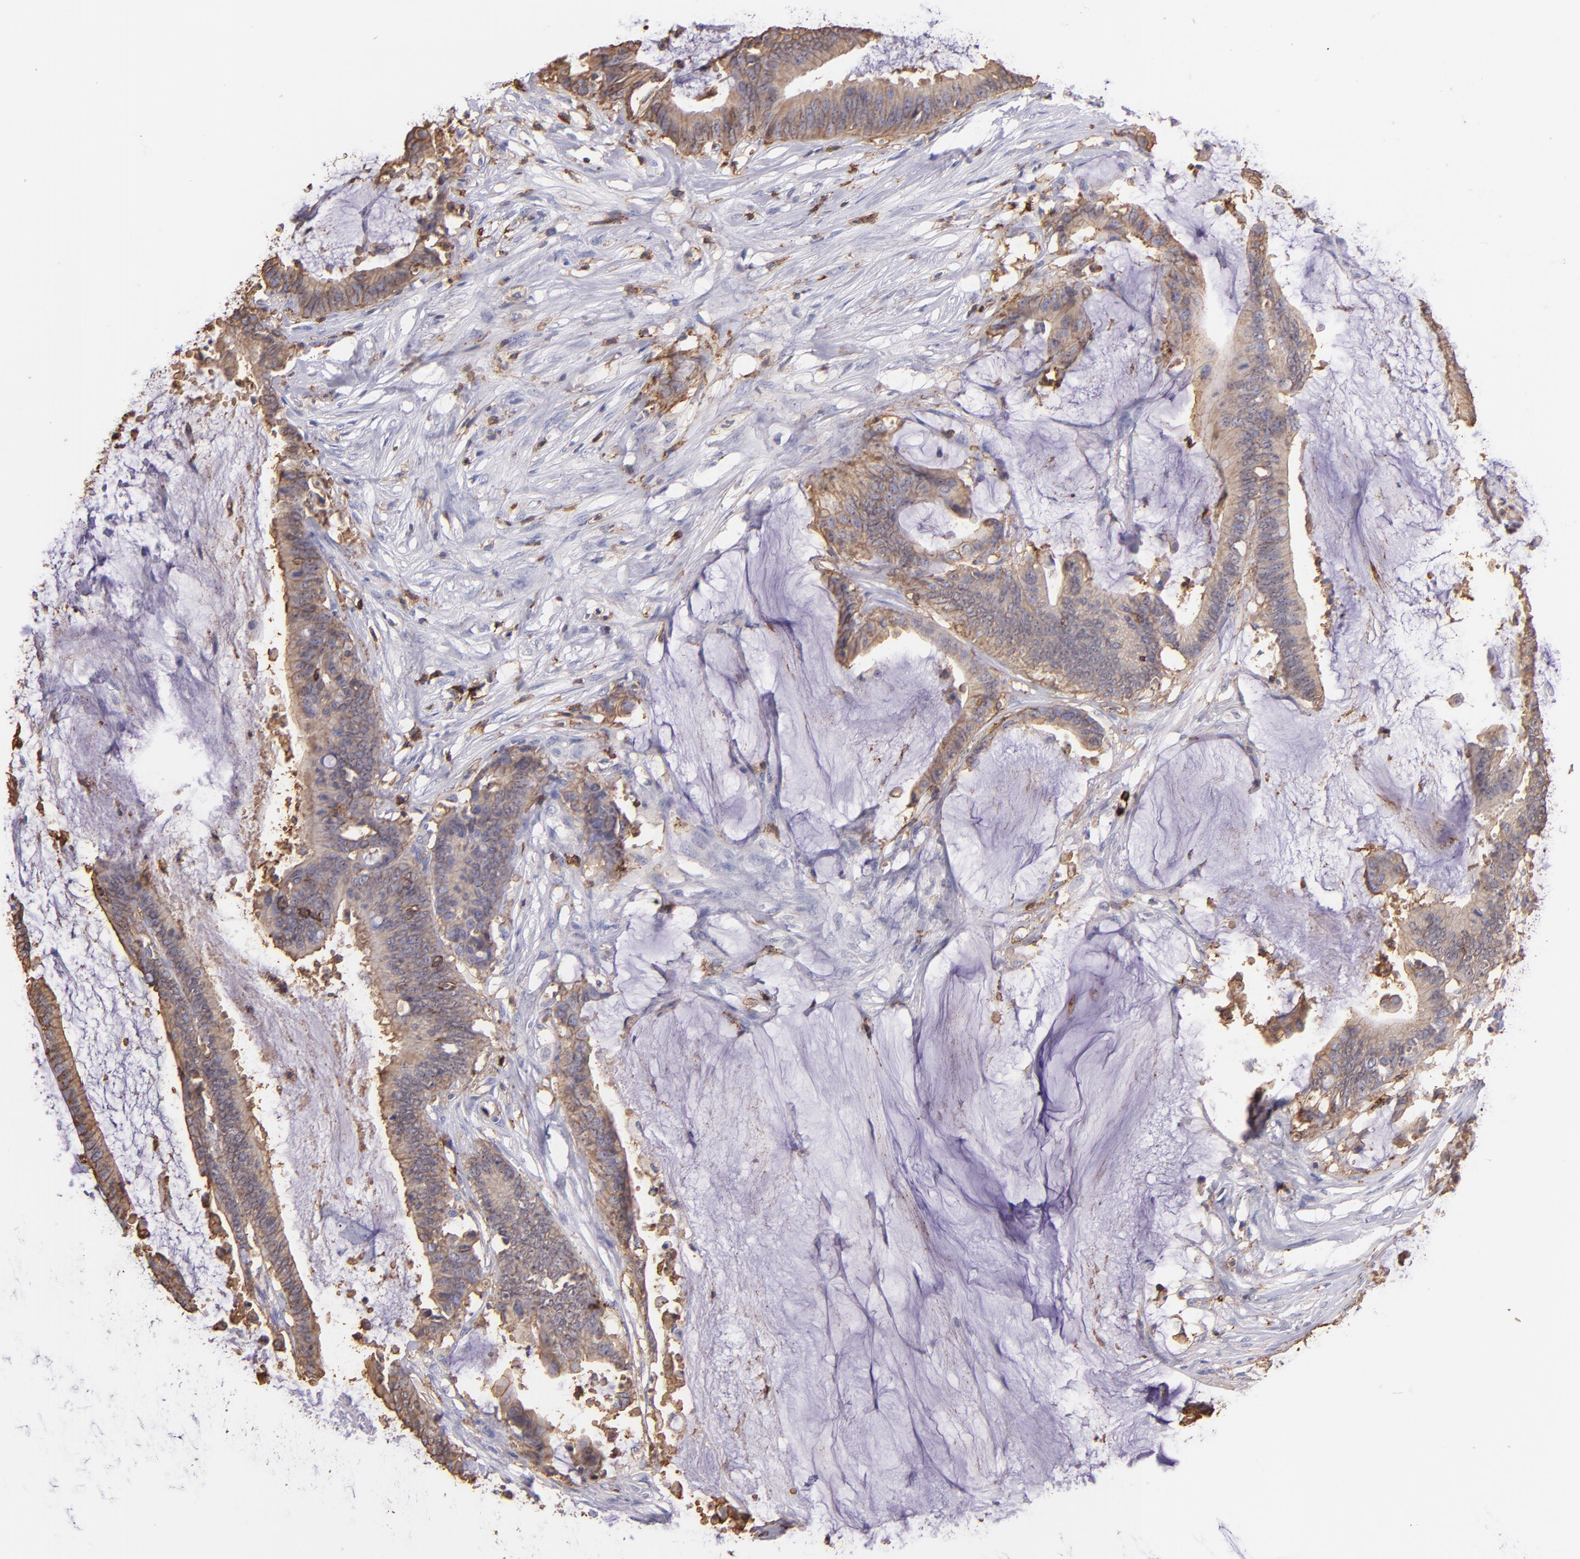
{"staining": {"intensity": "weak", "quantity": ">75%", "location": "cytoplasmic/membranous"}, "tissue": "colorectal cancer", "cell_type": "Tumor cells", "image_type": "cancer", "snomed": [{"axis": "morphology", "description": "Adenocarcinoma, NOS"}, {"axis": "topography", "description": "Rectum"}], "caption": "About >75% of tumor cells in human adenocarcinoma (colorectal) reveal weak cytoplasmic/membranous protein expression as visualized by brown immunohistochemical staining.", "gene": "SPN", "patient": {"sex": "female", "age": 66}}